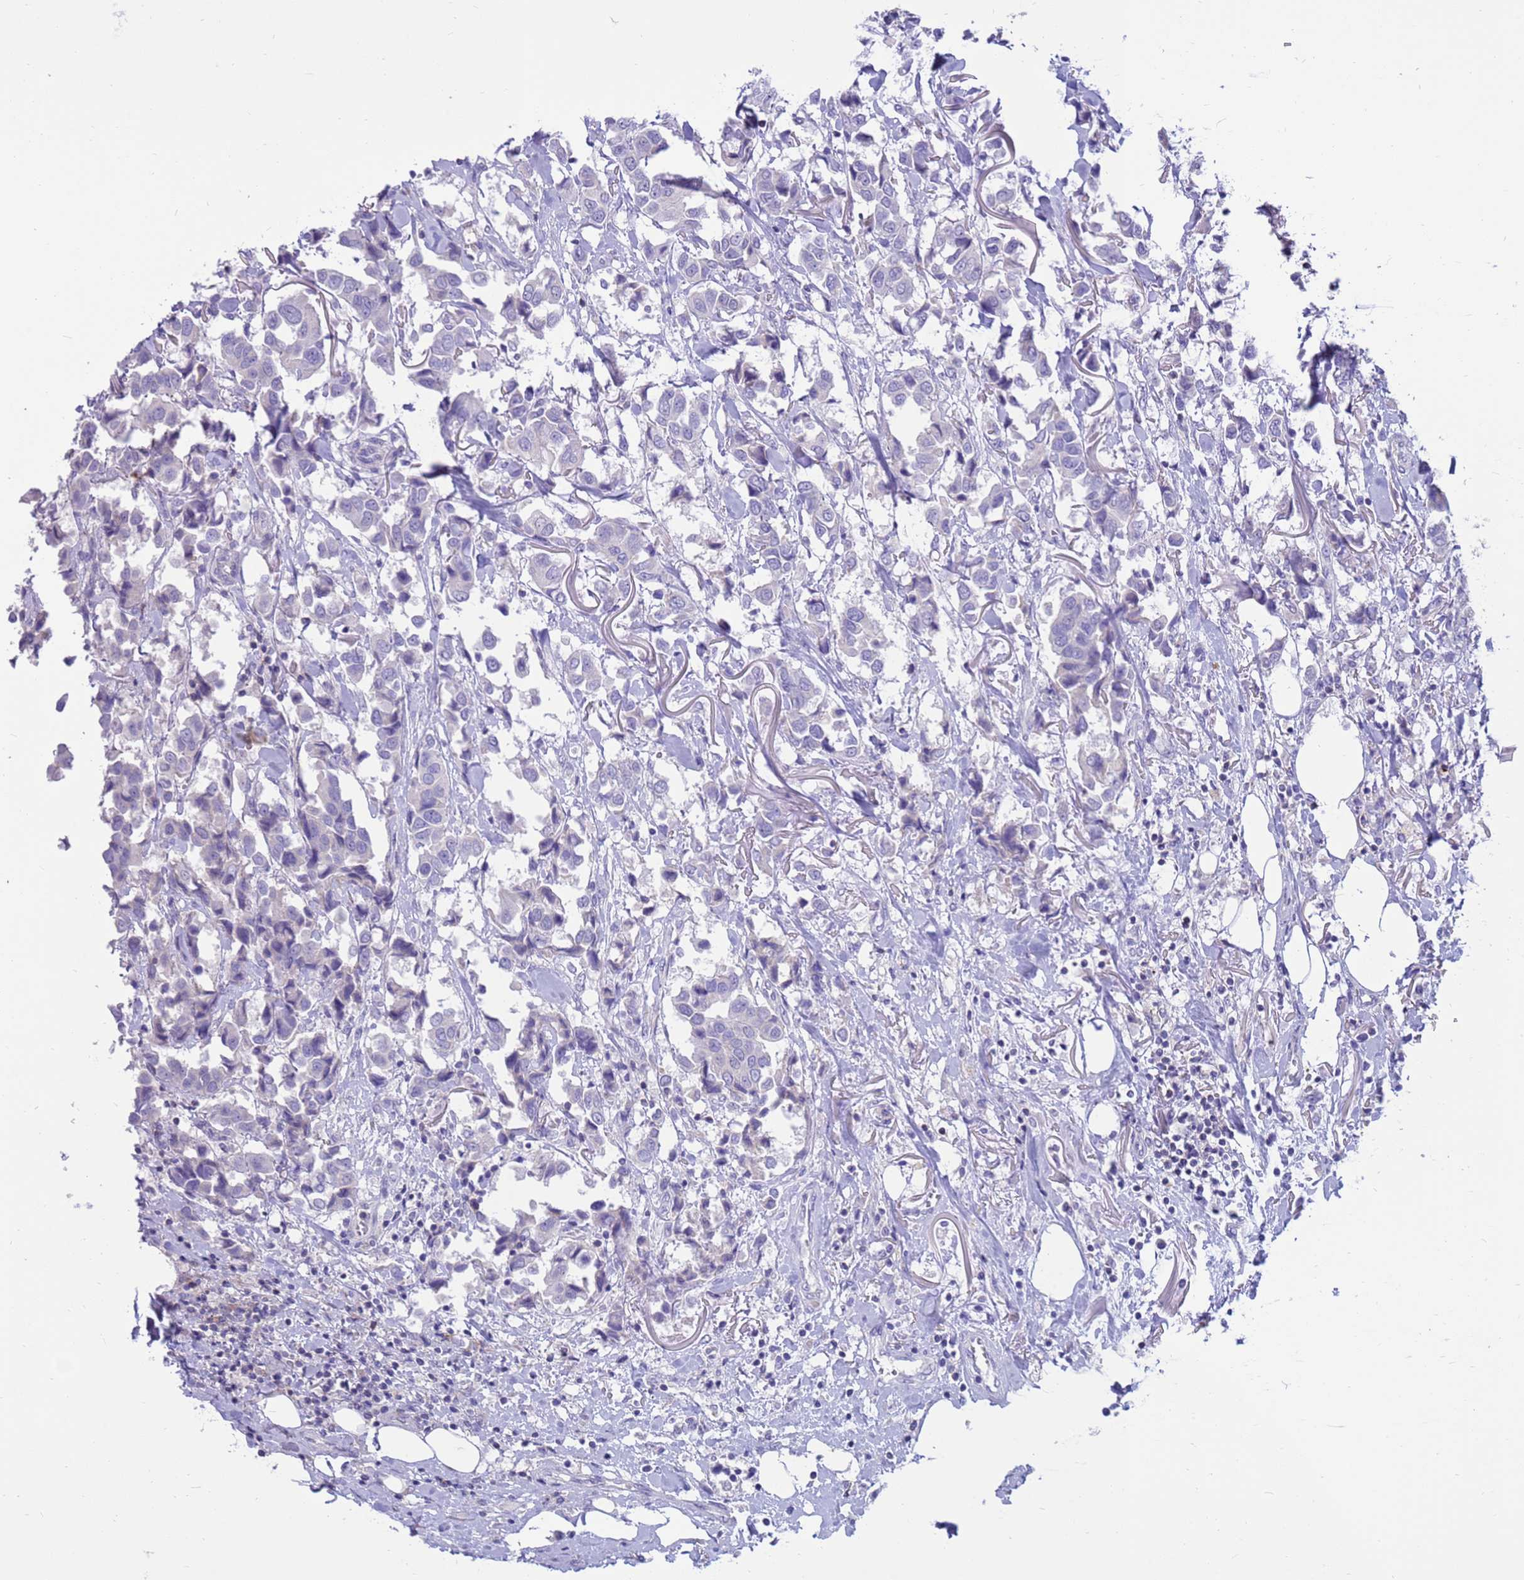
{"staining": {"intensity": "negative", "quantity": "none", "location": "none"}, "tissue": "breast cancer", "cell_type": "Tumor cells", "image_type": "cancer", "snomed": [{"axis": "morphology", "description": "Duct carcinoma"}, {"axis": "topography", "description": "Breast"}], "caption": "The histopathology image demonstrates no significant positivity in tumor cells of intraductal carcinoma (breast).", "gene": "PDE10A", "patient": {"sex": "female", "age": 80}}